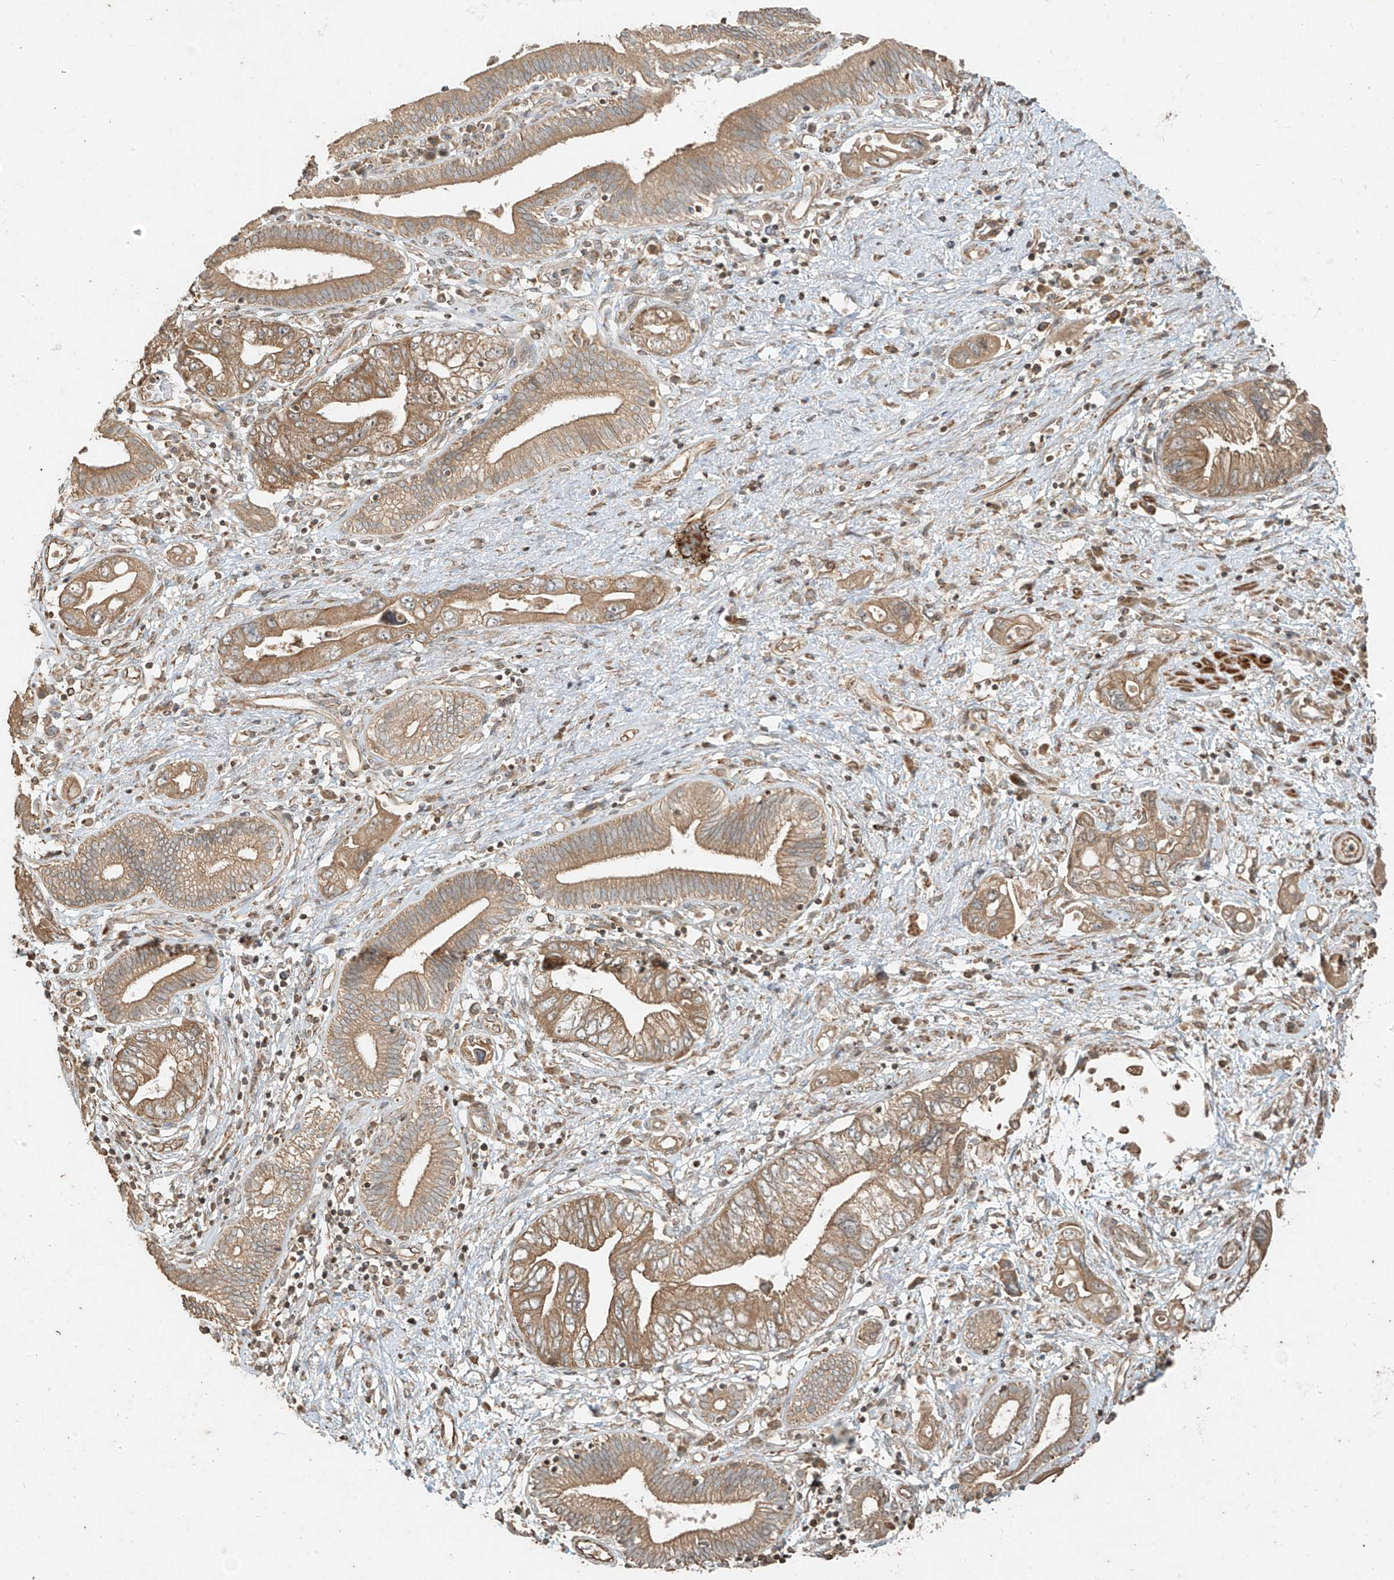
{"staining": {"intensity": "moderate", "quantity": ">75%", "location": "cytoplasmic/membranous"}, "tissue": "pancreatic cancer", "cell_type": "Tumor cells", "image_type": "cancer", "snomed": [{"axis": "morphology", "description": "Adenocarcinoma, NOS"}, {"axis": "topography", "description": "Pancreas"}], "caption": "IHC micrograph of neoplastic tissue: adenocarcinoma (pancreatic) stained using immunohistochemistry (IHC) exhibits medium levels of moderate protein expression localized specifically in the cytoplasmic/membranous of tumor cells, appearing as a cytoplasmic/membranous brown color.", "gene": "ANKZF1", "patient": {"sex": "female", "age": 73}}